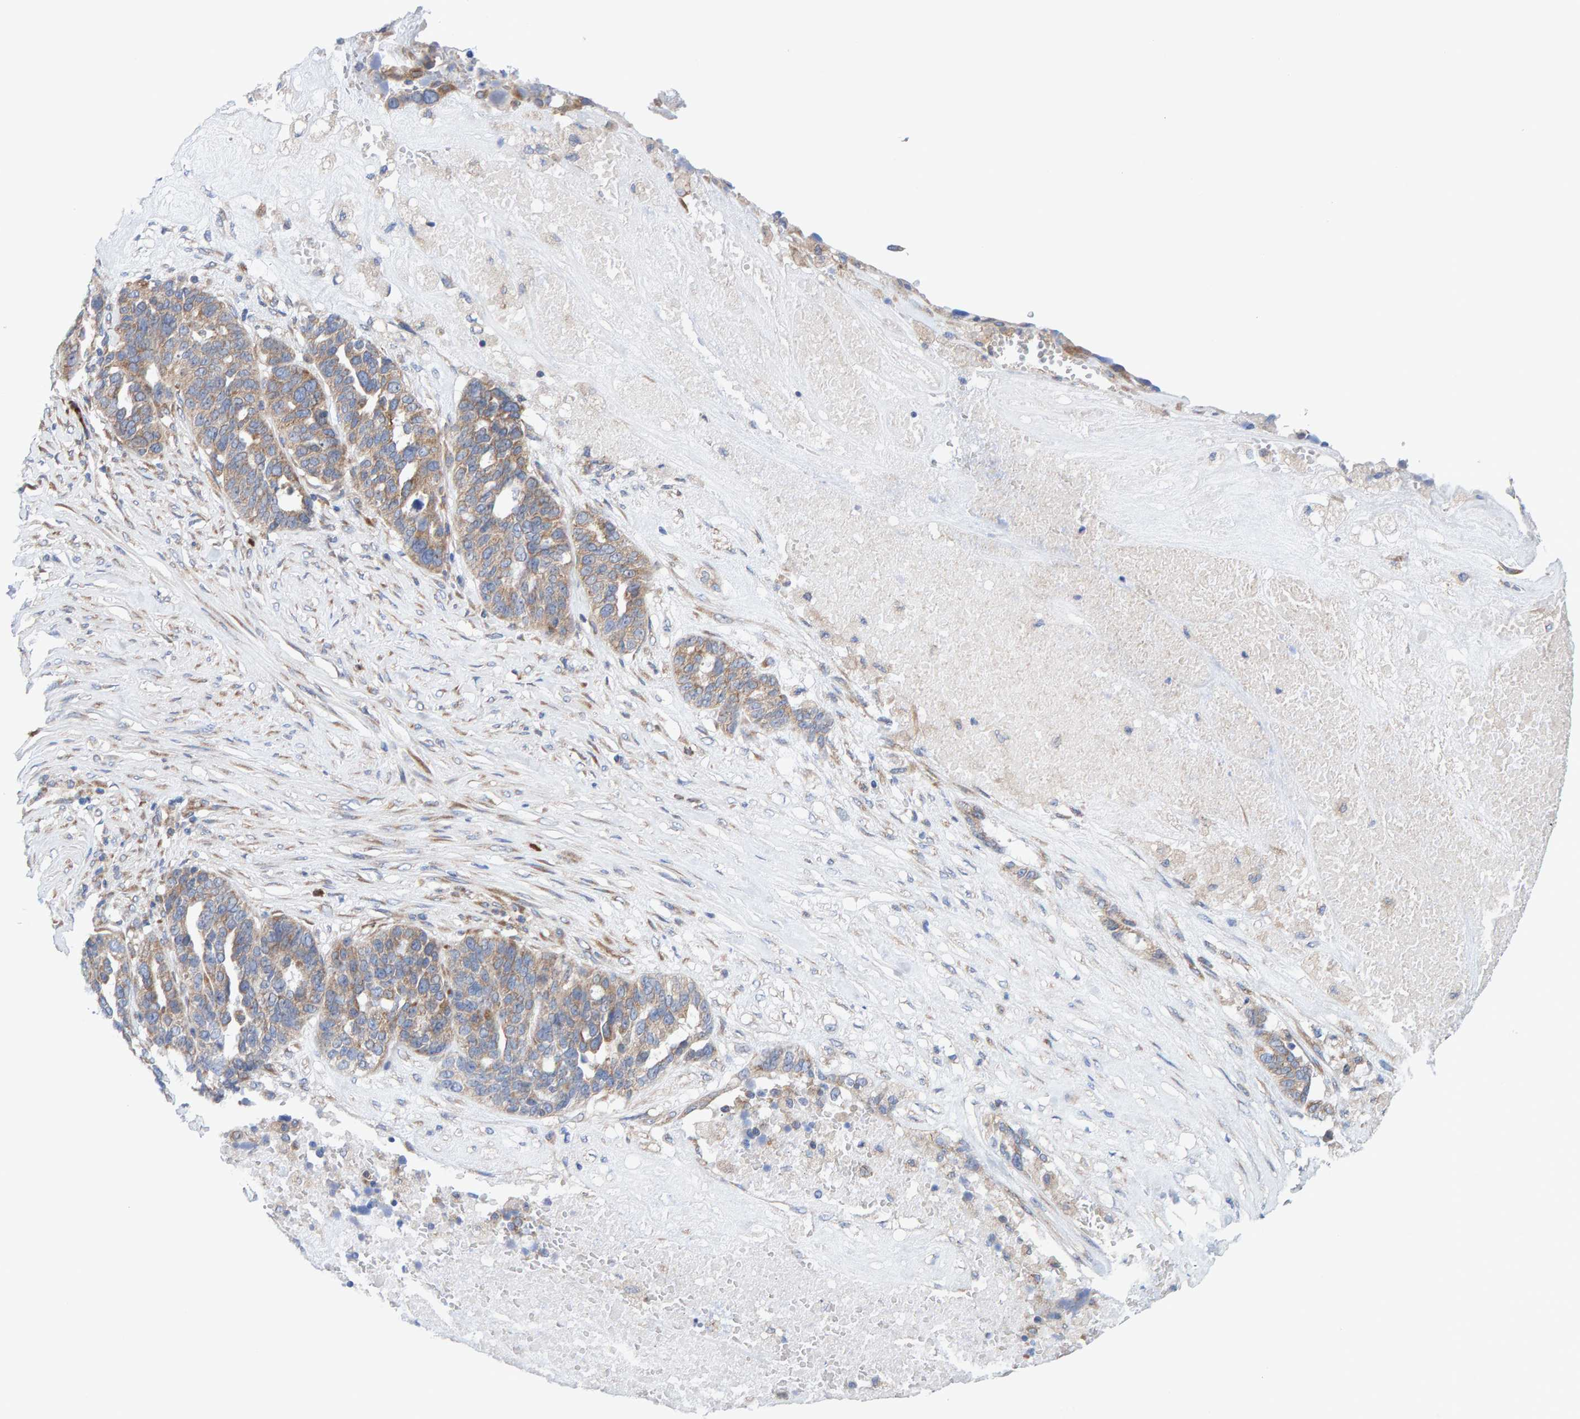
{"staining": {"intensity": "moderate", "quantity": ">75%", "location": "cytoplasmic/membranous"}, "tissue": "ovarian cancer", "cell_type": "Tumor cells", "image_type": "cancer", "snomed": [{"axis": "morphology", "description": "Cystadenocarcinoma, serous, NOS"}, {"axis": "topography", "description": "Ovary"}], "caption": "Human ovarian cancer stained with a protein marker displays moderate staining in tumor cells.", "gene": "CDK5RAP3", "patient": {"sex": "female", "age": 59}}